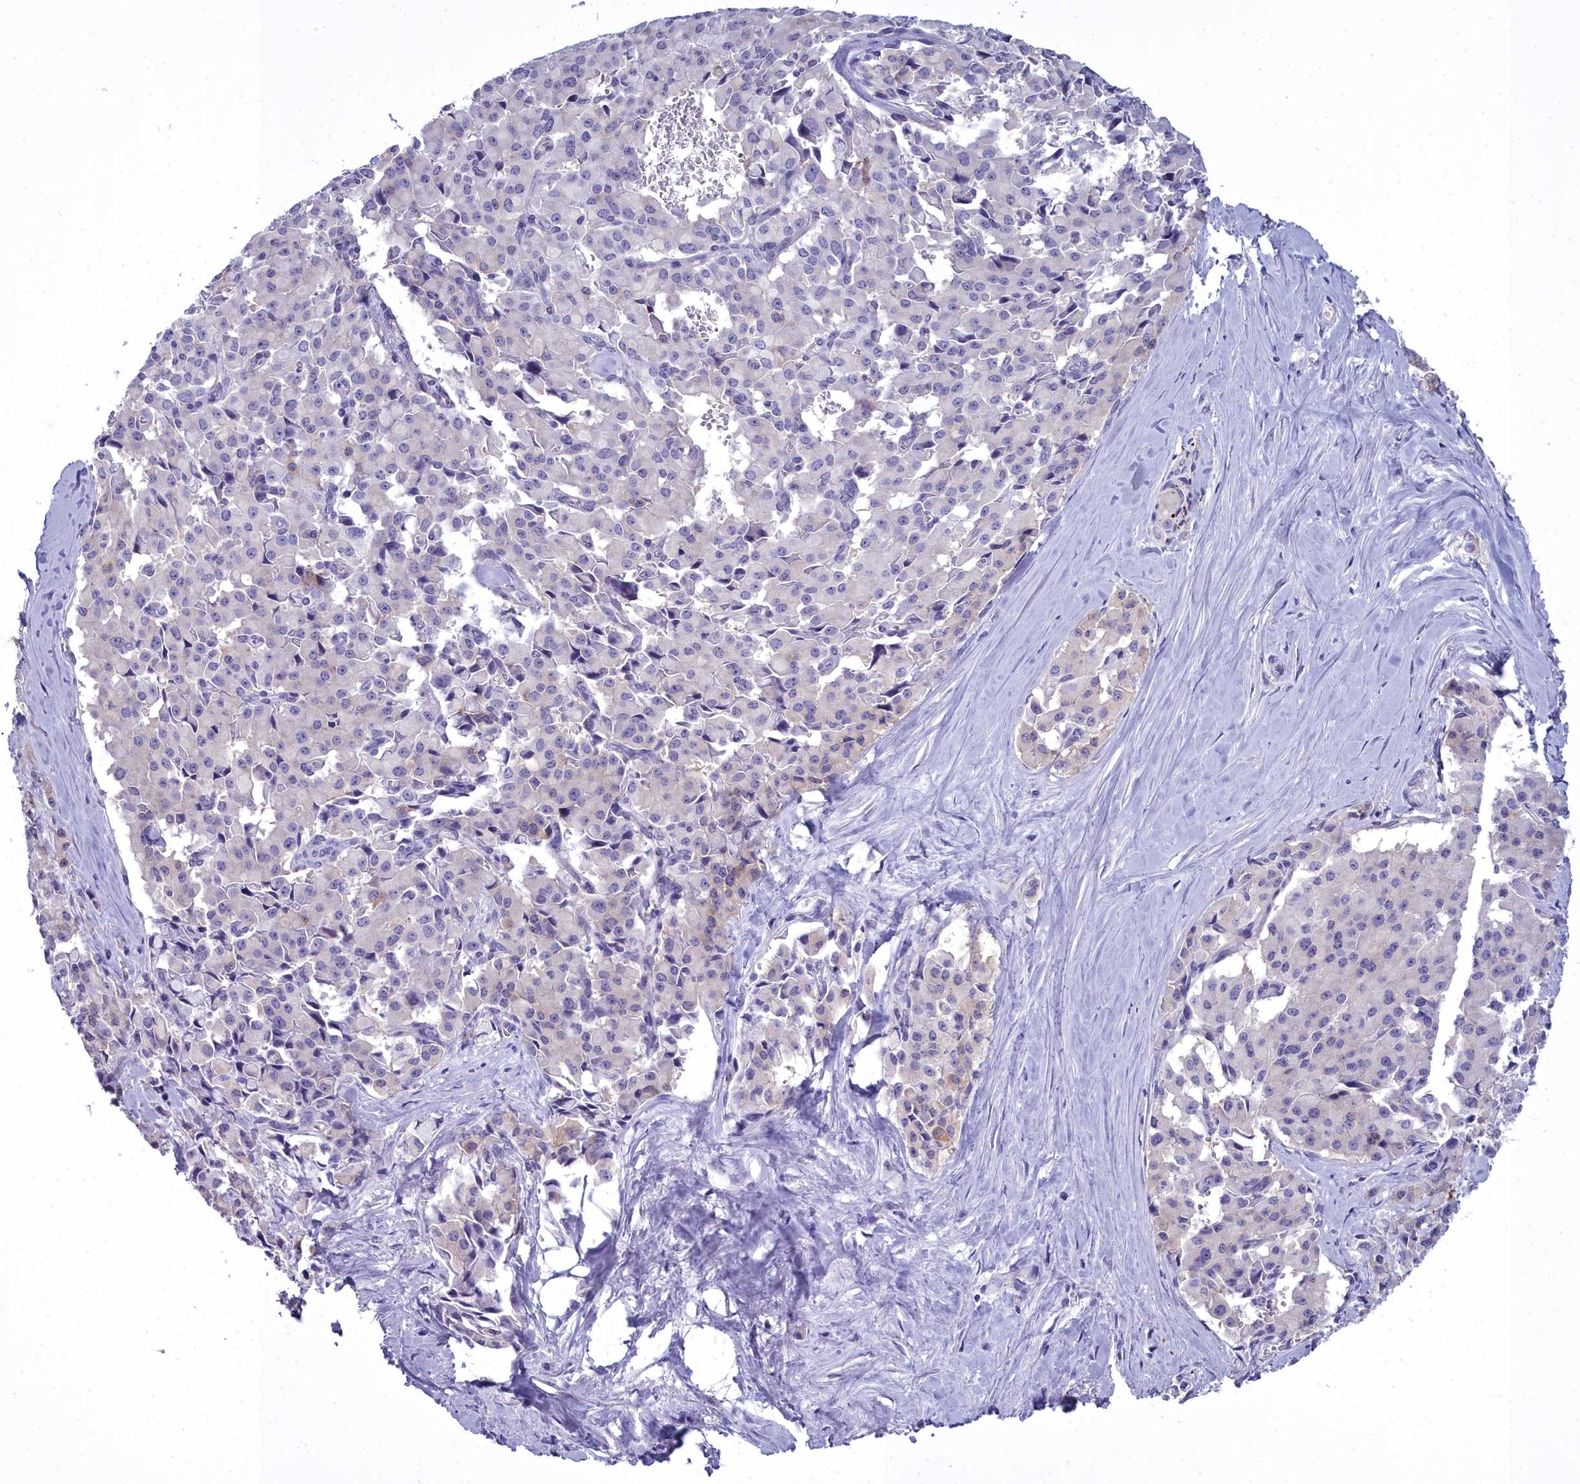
{"staining": {"intensity": "negative", "quantity": "none", "location": "none"}, "tissue": "pancreatic cancer", "cell_type": "Tumor cells", "image_type": "cancer", "snomed": [{"axis": "morphology", "description": "Adenocarcinoma, NOS"}, {"axis": "topography", "description": "Pancreas"}], "caption": "Tumor cells show no significant positivity in pancreatic cancer (adenocarcinoma).", "gene": "MAP6", "patient": {"sex": "male", "age": 65}}